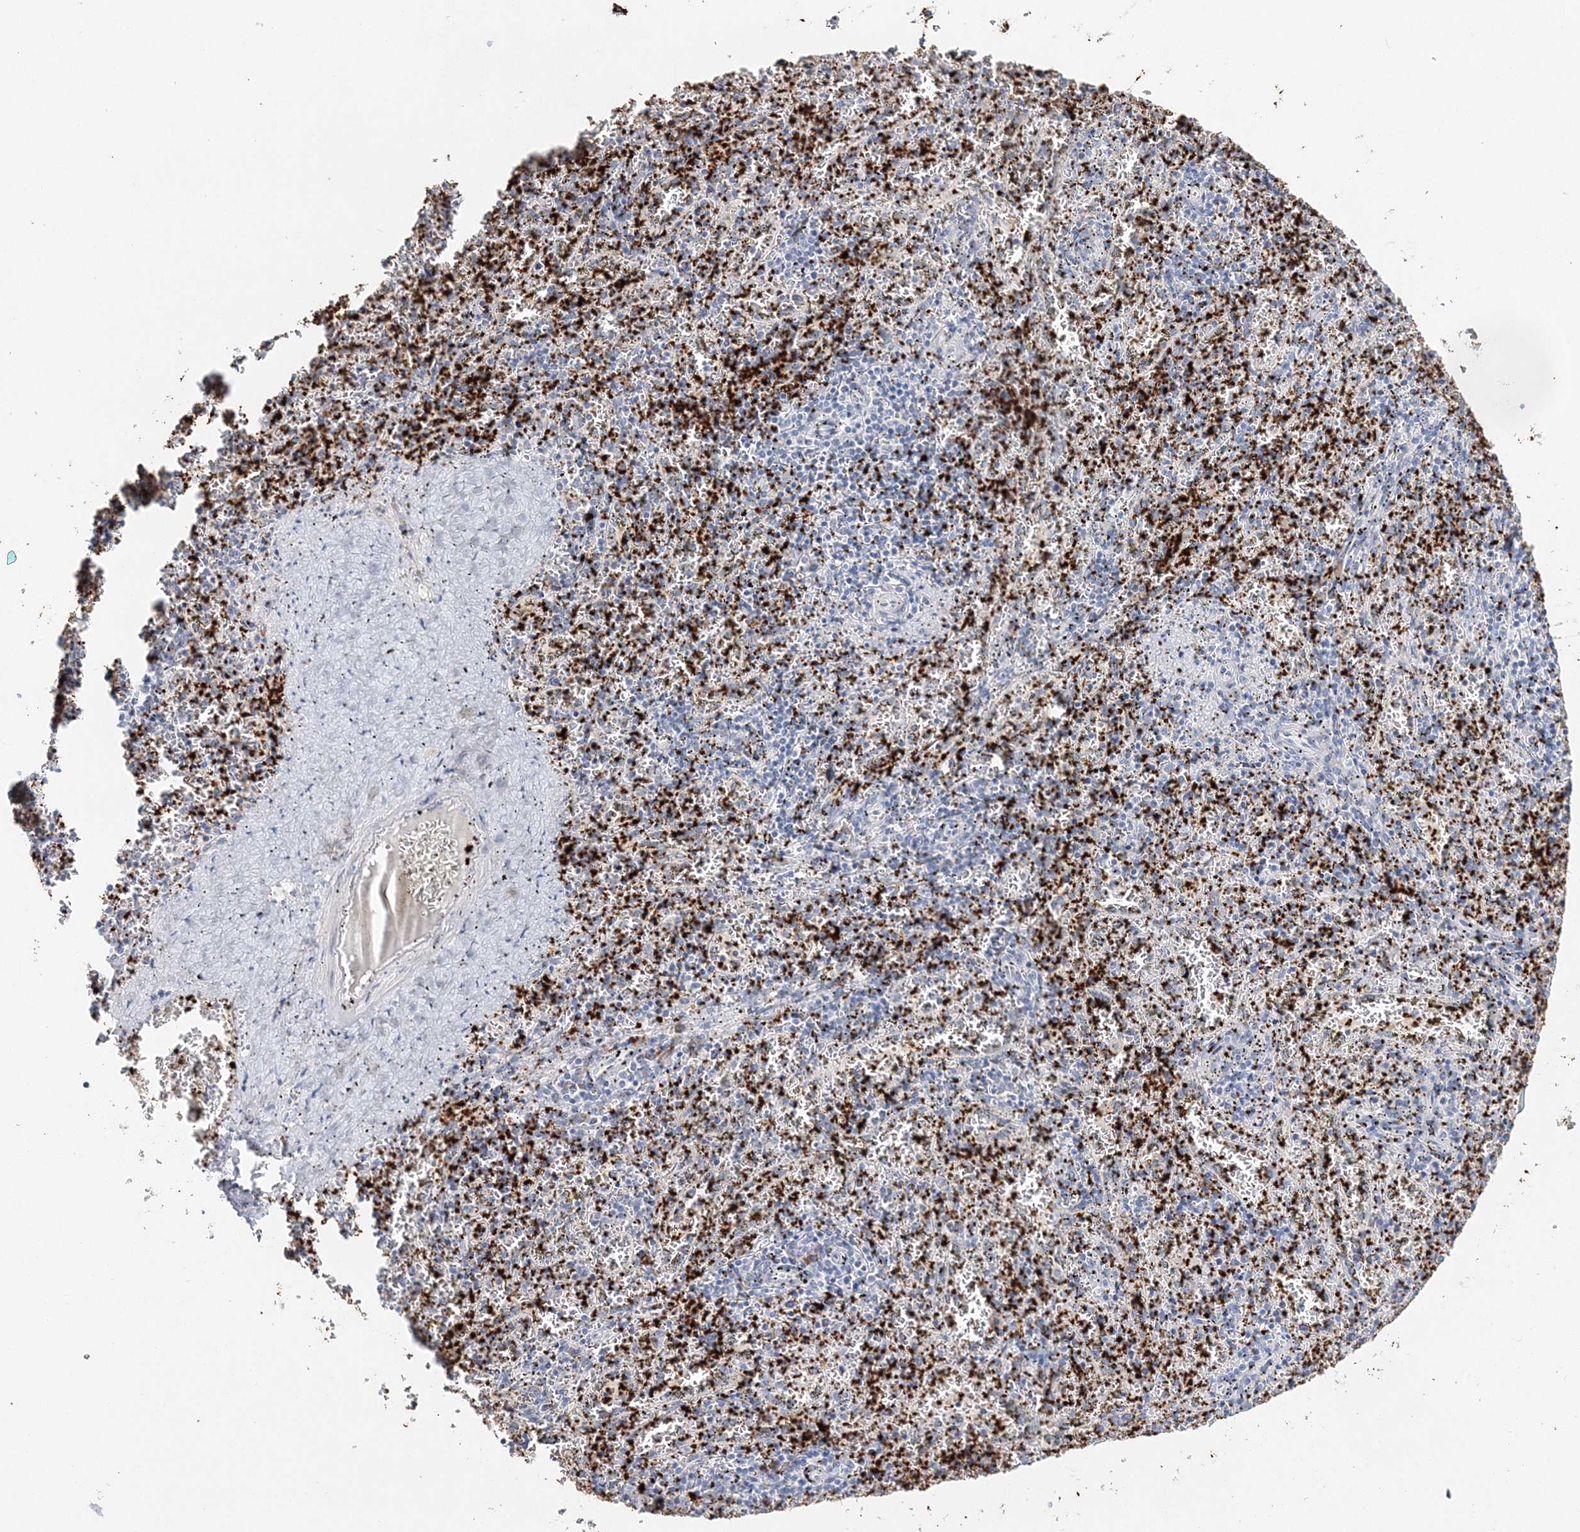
{"staining": {"intensity": "negative", "quantity": "none", "location": "none"}, "tissue": "spleen", "cell_type": "Cells in red pulp", "image_type": "normal", "snomed": [{"axis": "morphology", "description": "Normal tissue, NOS"}, {"axis": "topography", "description": "Spleen"}], "caption": "A high-resolution histopathology image shows immunohistochemistry (IHC) staining of benign spleen, which exhibits no significant expression in cells in red pulp.", "gene": "MYOZ2", "patient": {"sex": "male", "age": 11}}